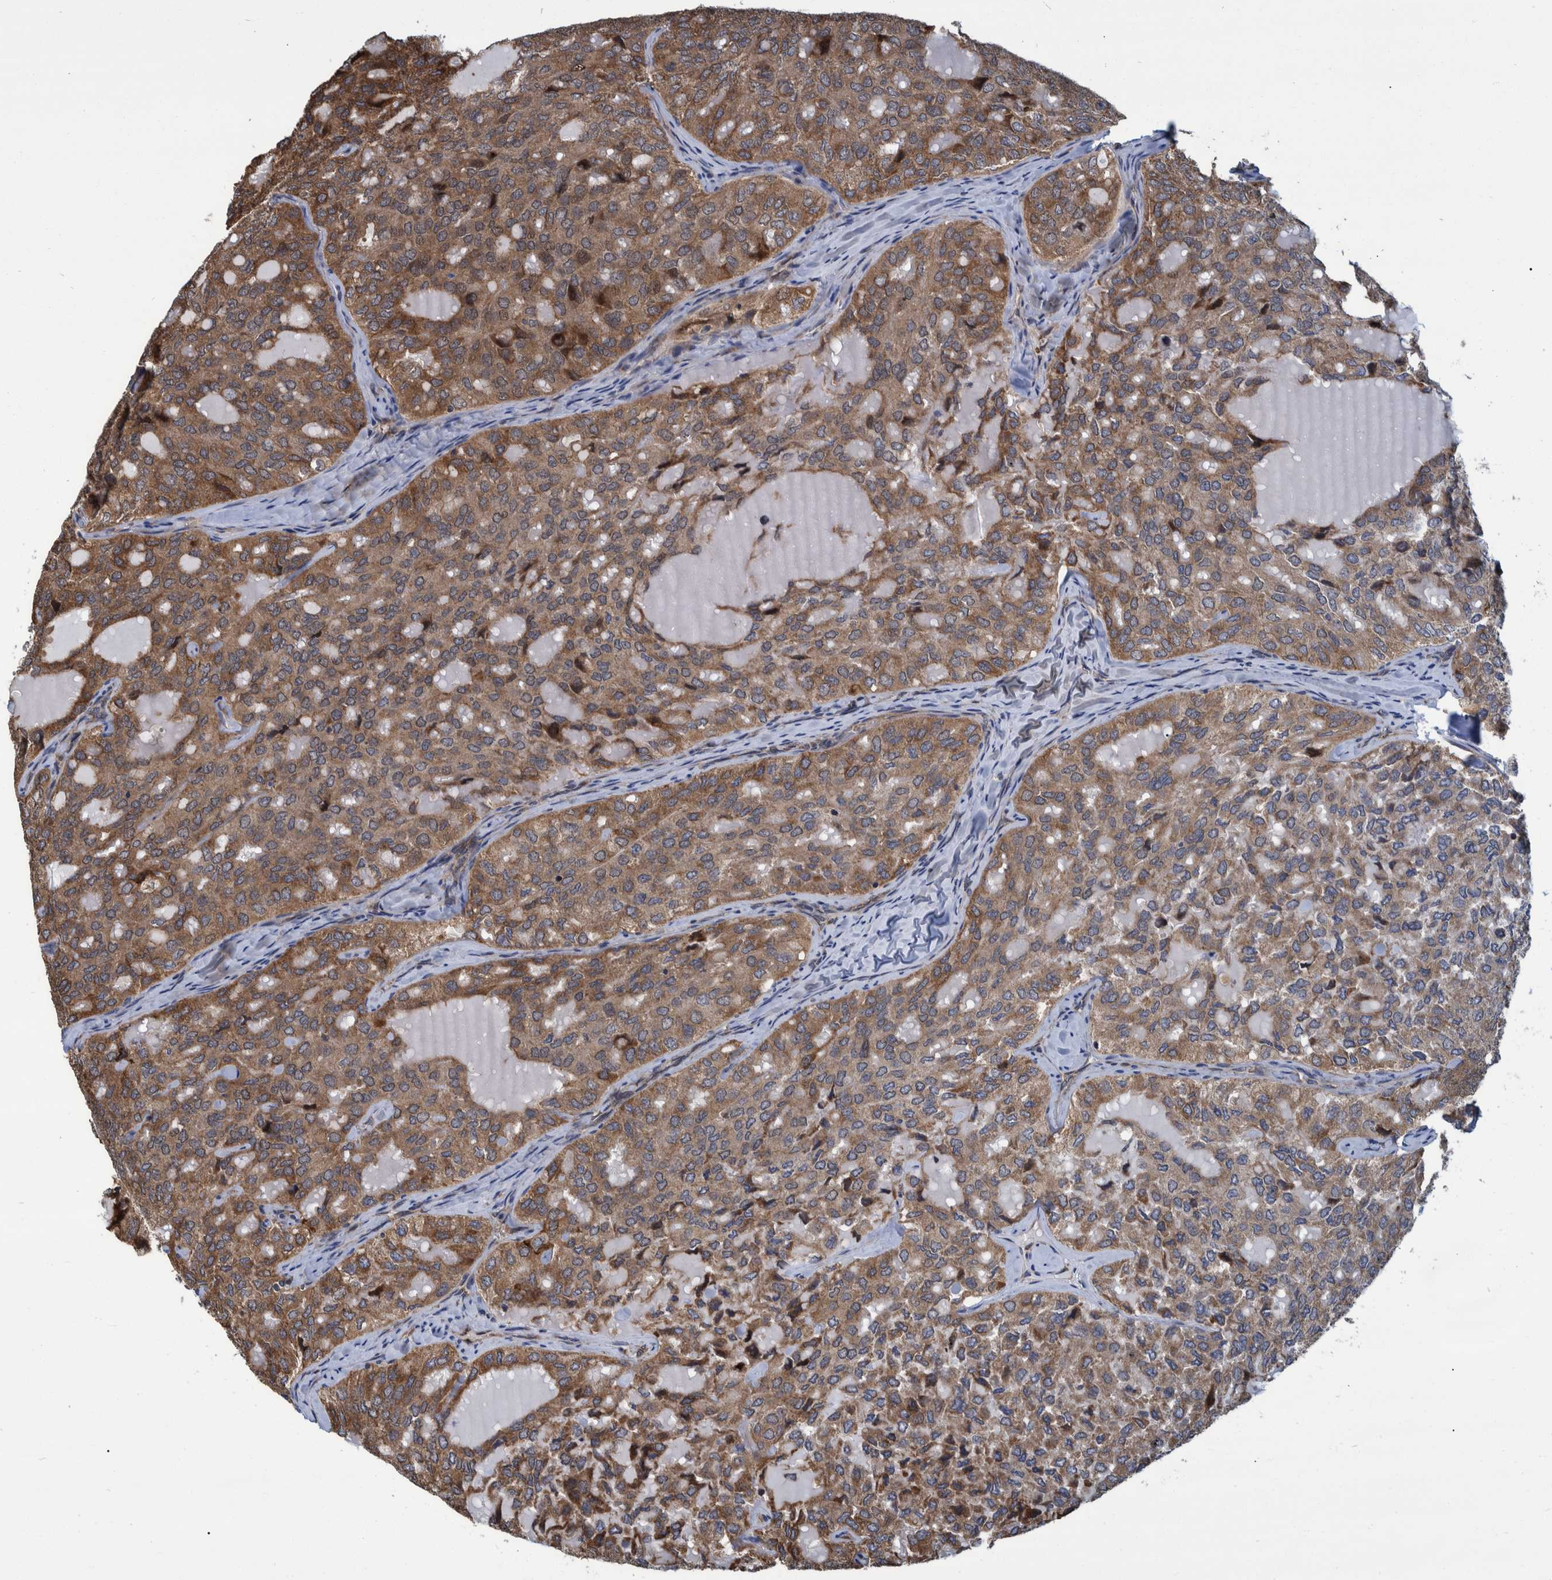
{"staining": {"intensity": "moderate", "quantity": ">75%", "location": "cytoplasmic/membranous"}, "tissue": "thyroid cancer", "cell_type": "Tumor cells", "image_type": "cancer", "snomed": [{"axis": "morphology", "description": "Follicular adenoma carcinoma, NOS"}, {"axis": "topography", "description": "Thyroid gland"}], "caption": "Protein staining of thyroid cancer (follicular adenoma carcinoma) tissue exhibits moderate cytoplasmic/membranous positivity in approximately >75% of tumor cells.", "gene": "SPAG5", "patient": {"sex": "male", "age": 75}}